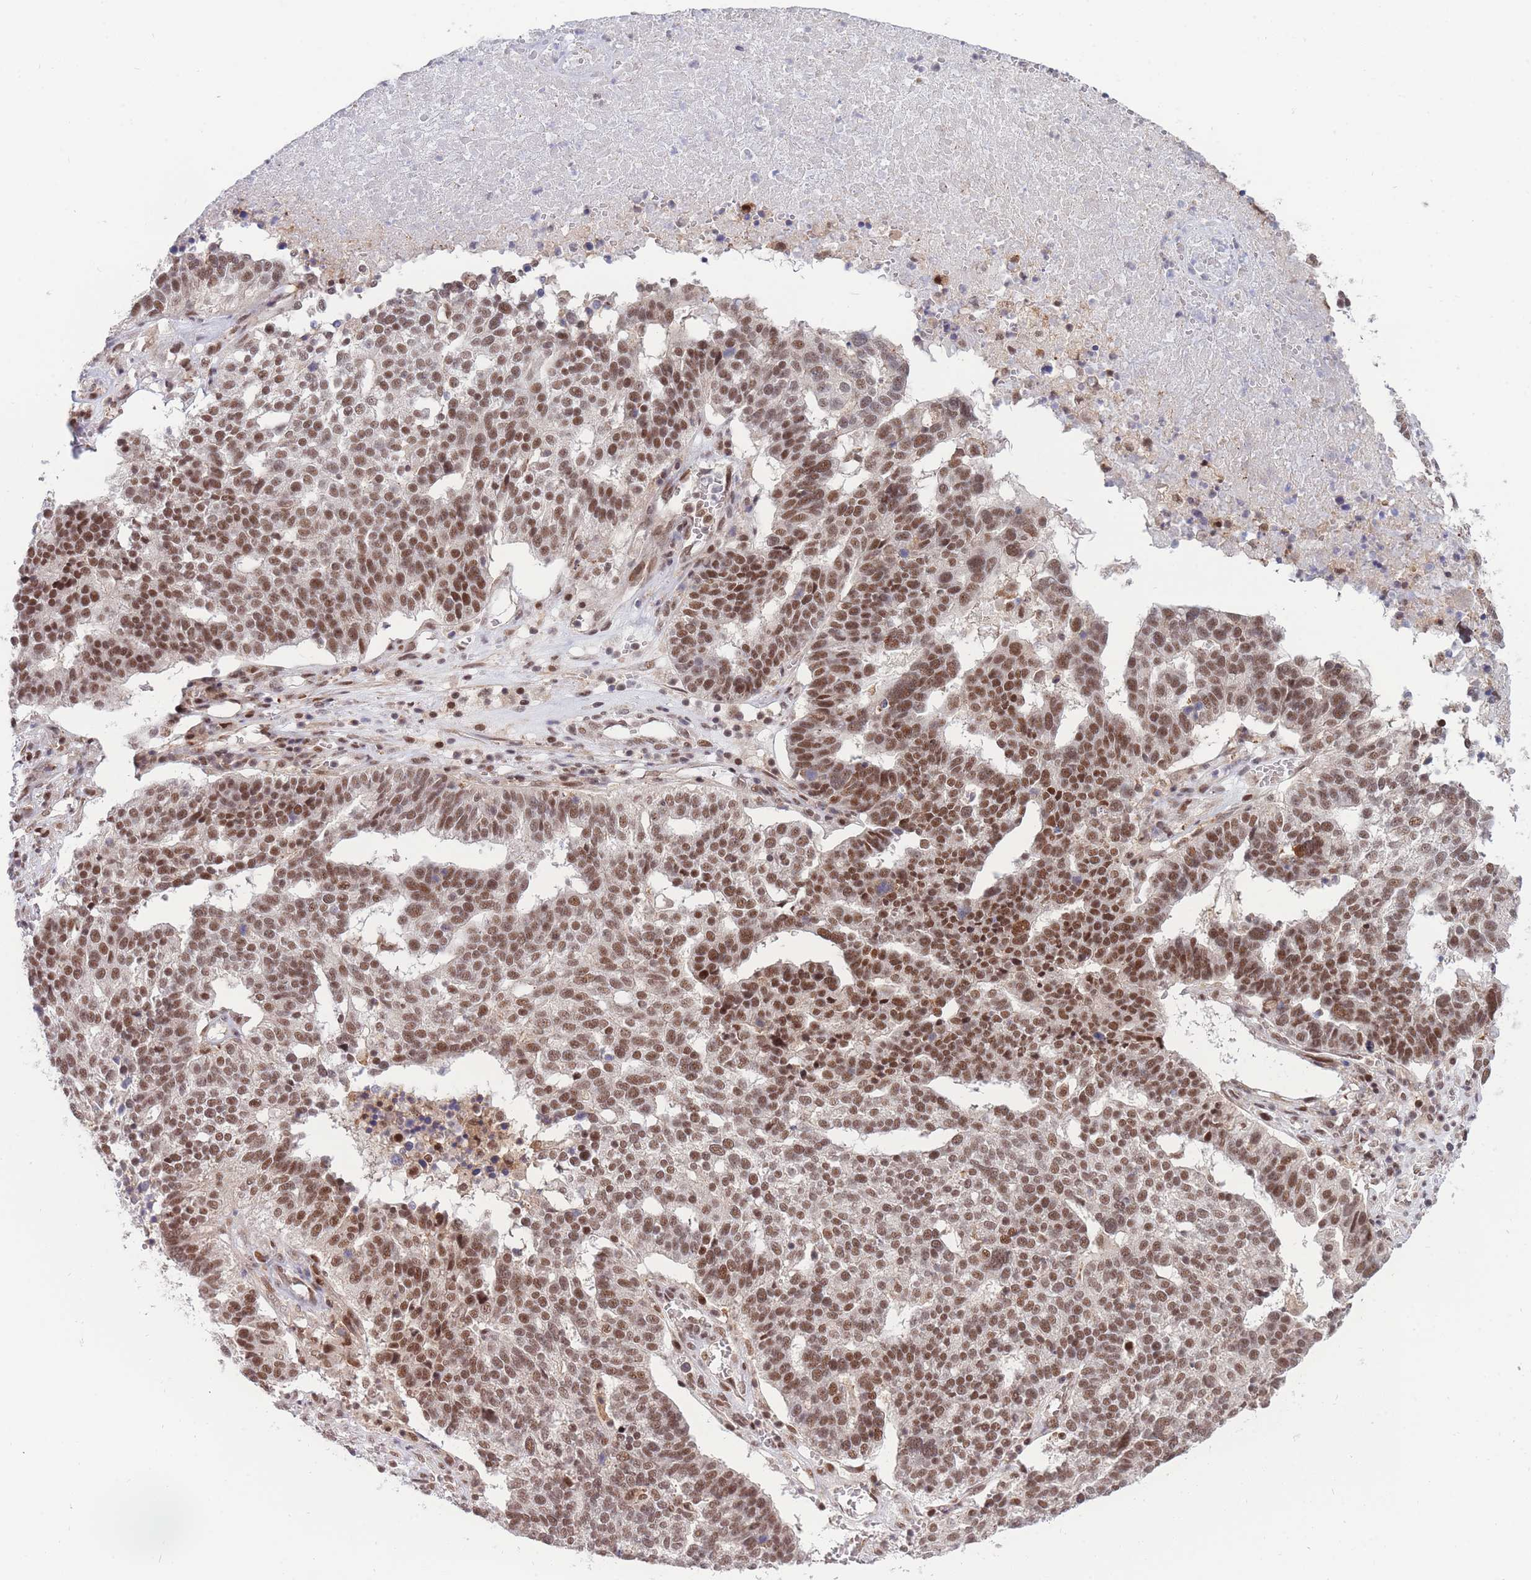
{"staining": {"intensity": "strong", "quantity": ">75%", "location": "nuclear"}, "tissue": "ovarian cancer", "cell_type": "Tumor cells", "image_type": "cancer", "snomed": [{"axis": "morphology", "description": "Cystadenocarcinoma, serous, NOS"}, {"axis": "topography", "description": "Ovary"}], "caption": "This micrograph shows immunohistochemistry staining of ovarian cancer (serous cystadenocarcinoma), with high strong nuclear positivity in approximately >75% of tumor cells.", "gene": "BOD1L1", "patient": {"sex": "female", "age": 59}}